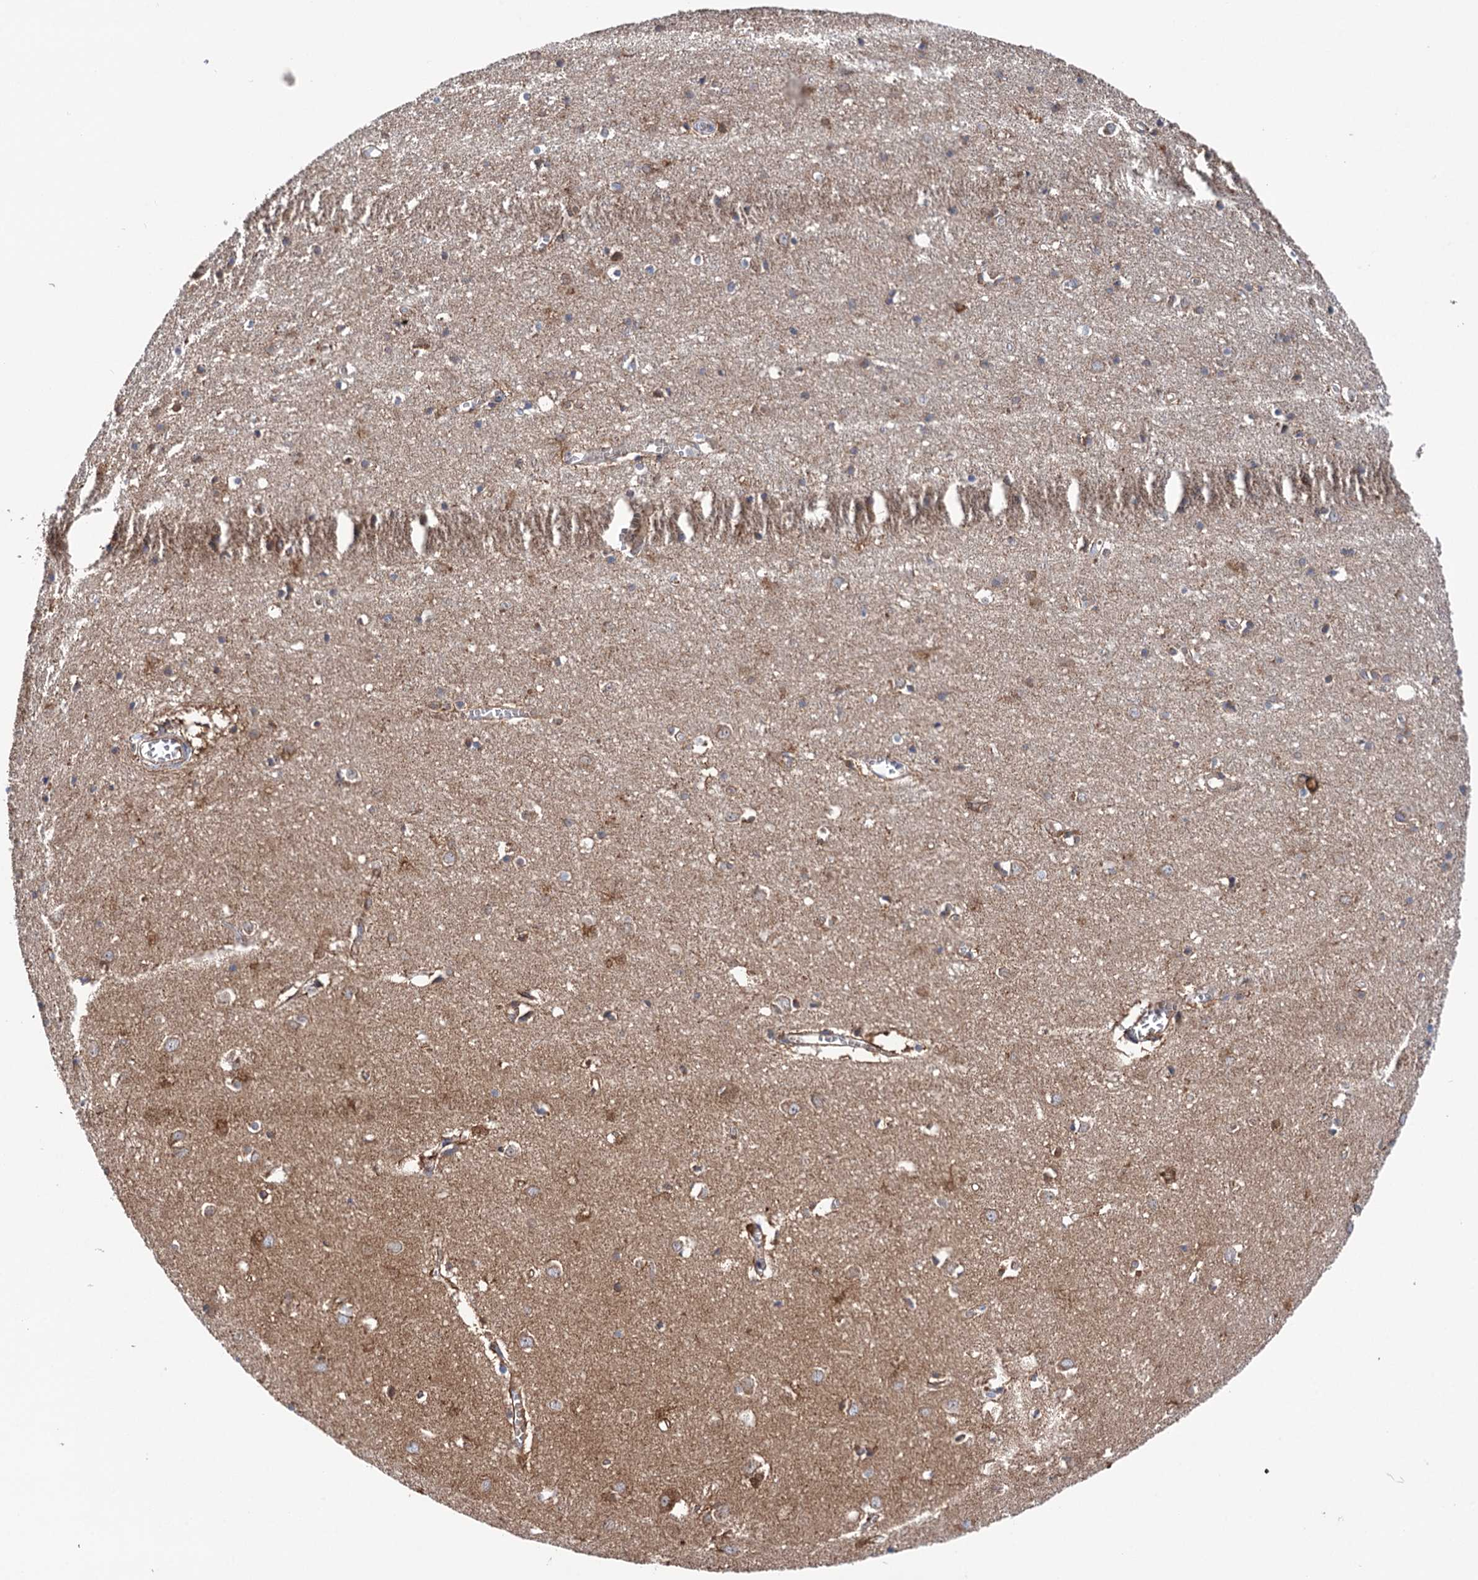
{"staining": {"intensity": "weak", "quantity": "25%-75%", "location": "cytoplasmic/membranous"}, "tissue": "cerebral cortex", "cell_type": "Endothelial cells", "image_type": "normal", "snomed": [{"axis": "morphology", "description": "Normal tissue, NOS"}, {"axis": "topography", "description": "Cerebral cortex"}], "caption": "Immunohistochemistry micrograph of unremarkable human cerebral cortex stained for a protein (brown), which shows low levels of weak cytoplasmic/membranous staining in about 25%-75% of endothelial cells.", "gene": "SUCLA2", "patient": {"sex": "female", "age": 64}}